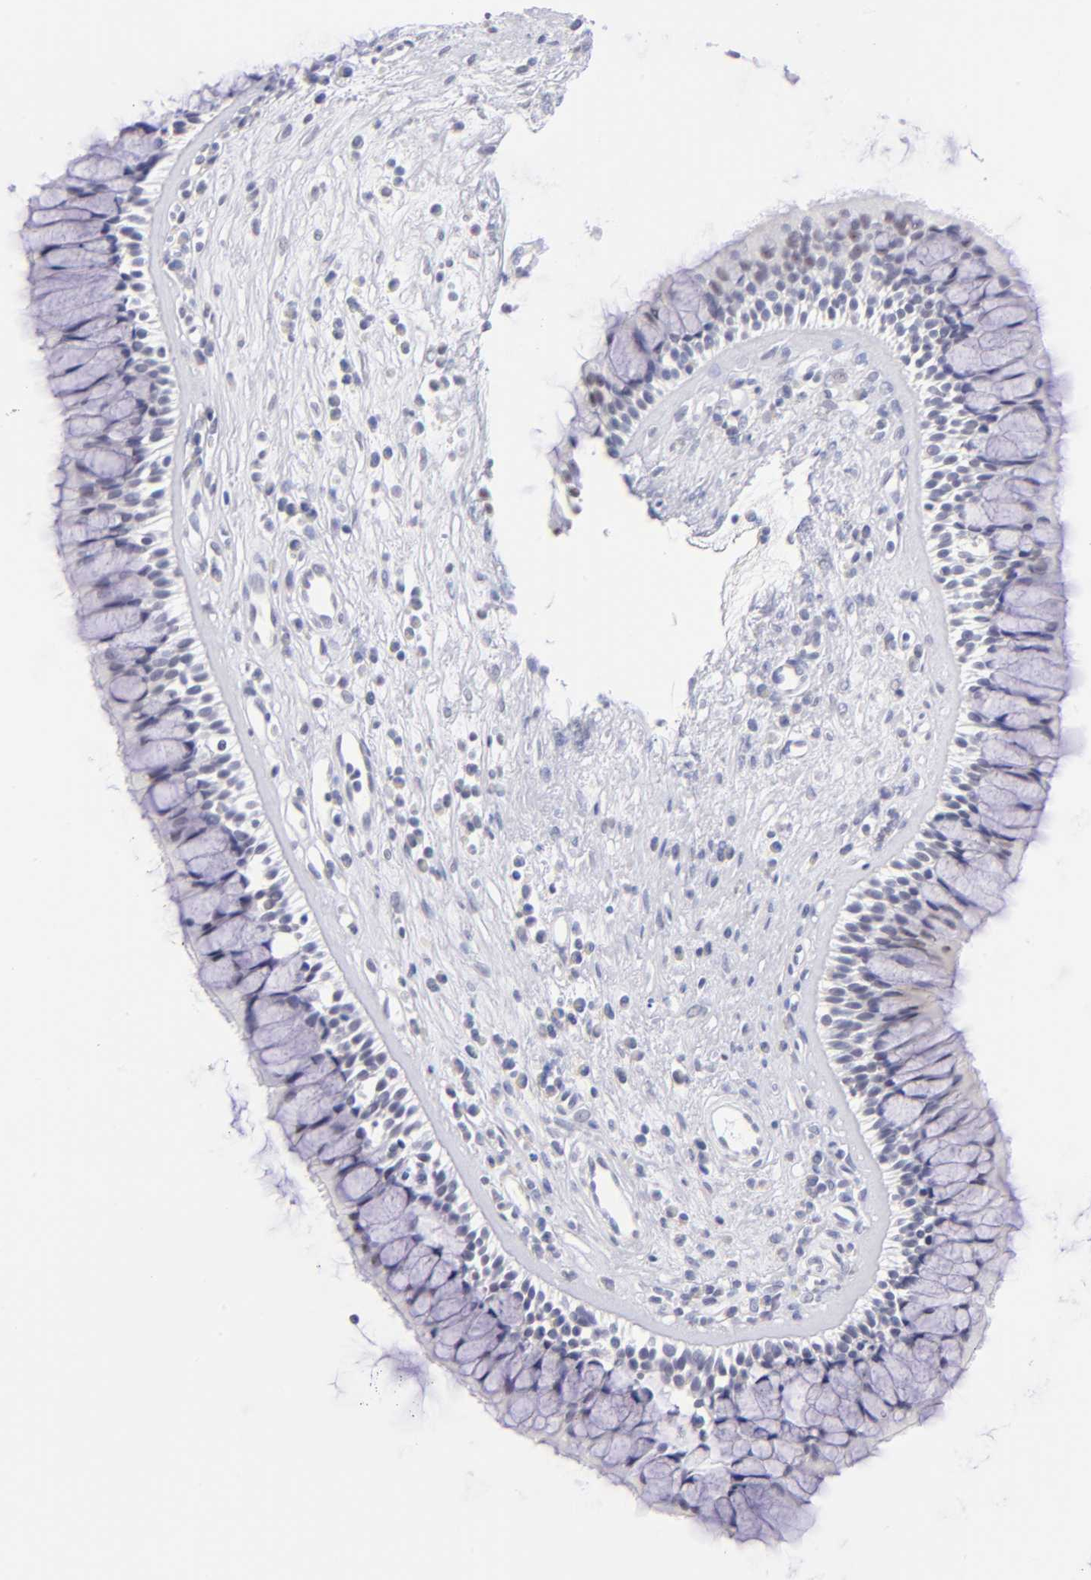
{"staining": {"intensity": "weak", "quantity": "<25%", "location": "nuclear"}, "tissue": "nasopharynx", "cell_type": "Respiratory epithelial cells", "image_type": "normal", "snomed": [{"axis": "morphology", "description": "Normal tissue, NOS"}, {"axis": "topography", "description": "Nasopharynx"}], "caption": "The IHC image has no significant expression in respiratory epithelial cells of nasopharynx.", "gene": "SNRPB", "patient": {"sex": "female", "age": 63}}